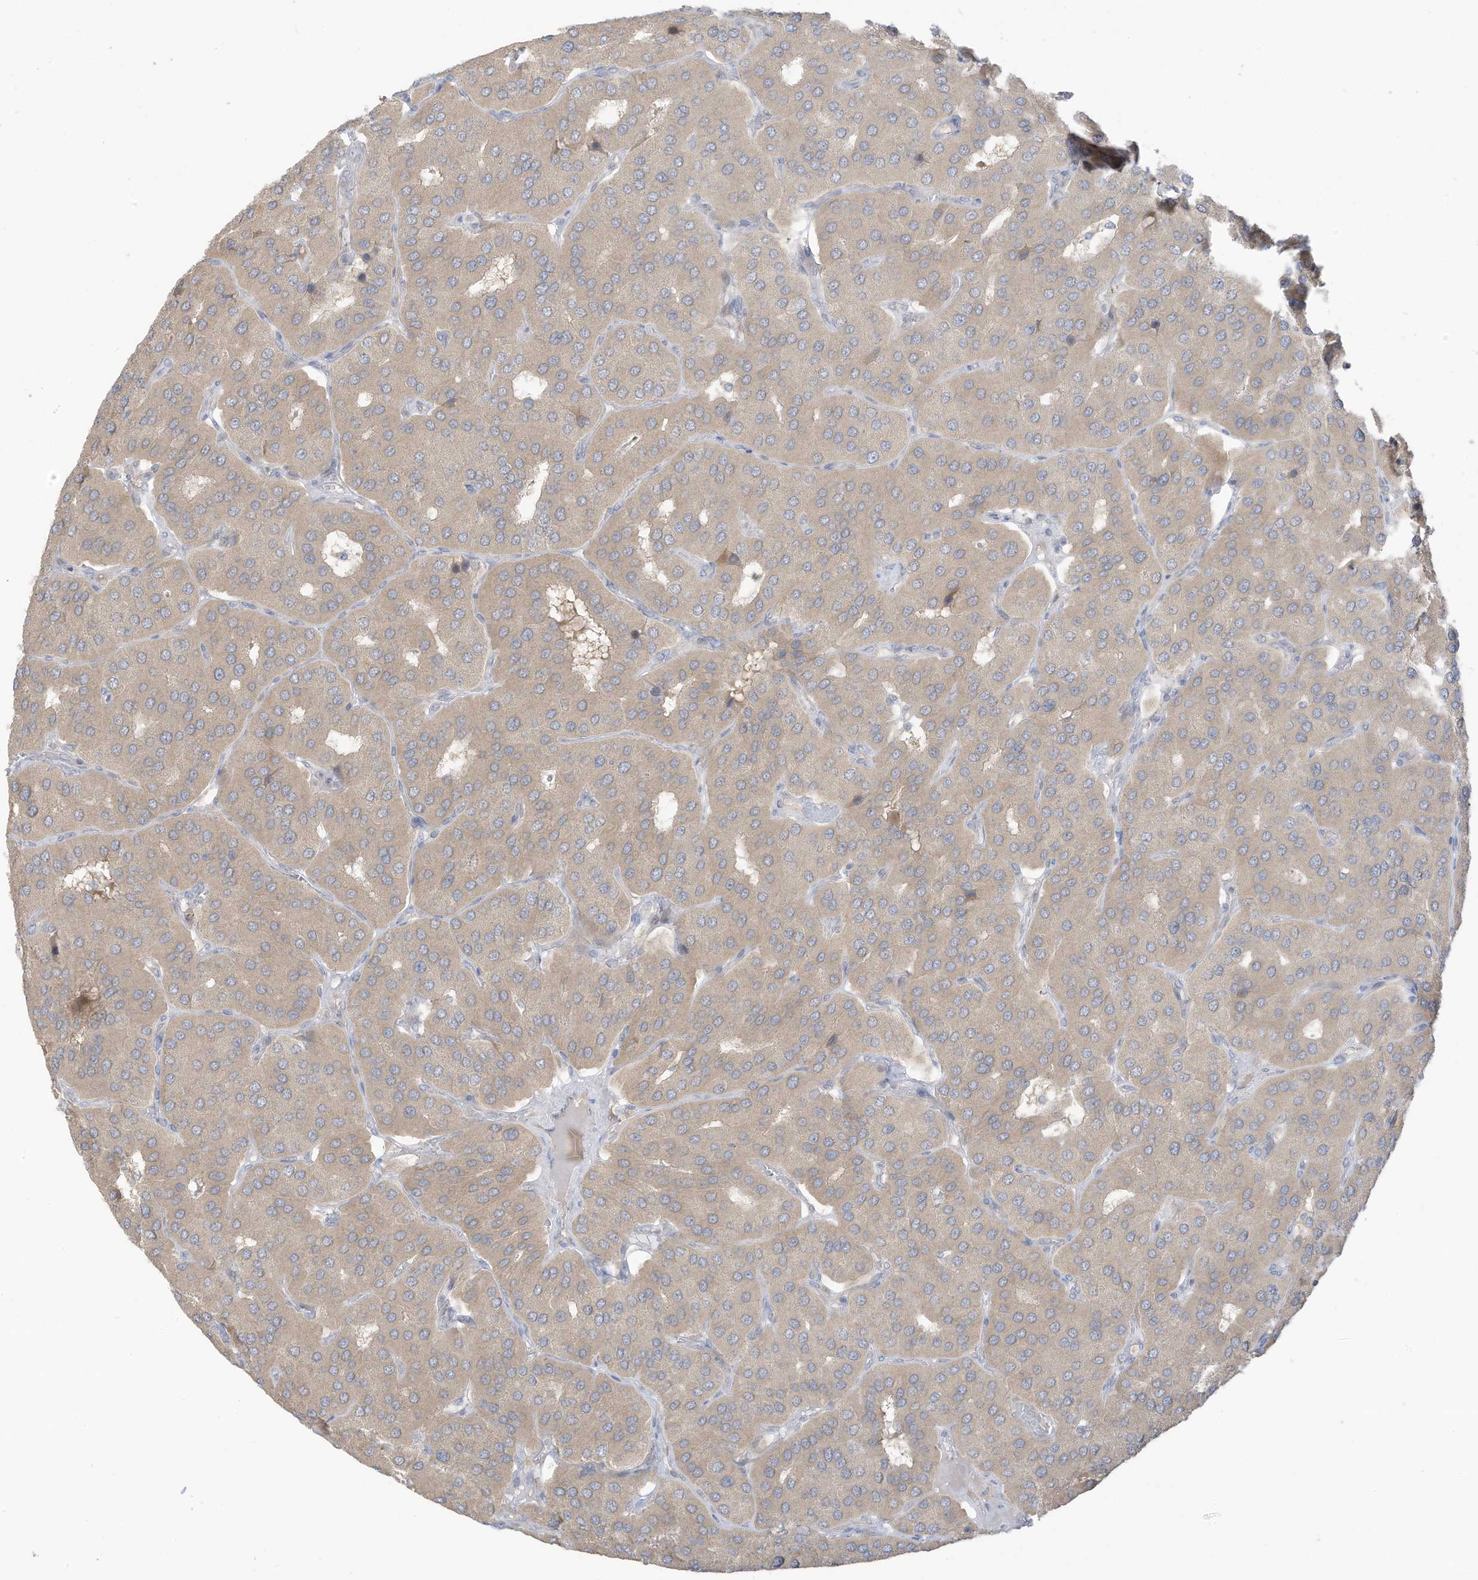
{"staining": {"intensity": "negative", "quantity": "none", "location": "none"}, "tissue": "parathyroid gland", "cell_type": "Glandular cells", "image_type": "normal", "snomed": [{"axis": "morphology", "description": "Normal tissue, NOS"}, {"axis": "morphology", "description": "Adenoma, NOS"}, {"axis": "topography", "description": "Parathyroid gland"}], "caption": "Image shows no protein expression in glandular cells of unremarkable parathyroid gland.", "gene": "LRRN2", "patient": {"sex": "female", "age": 86}}